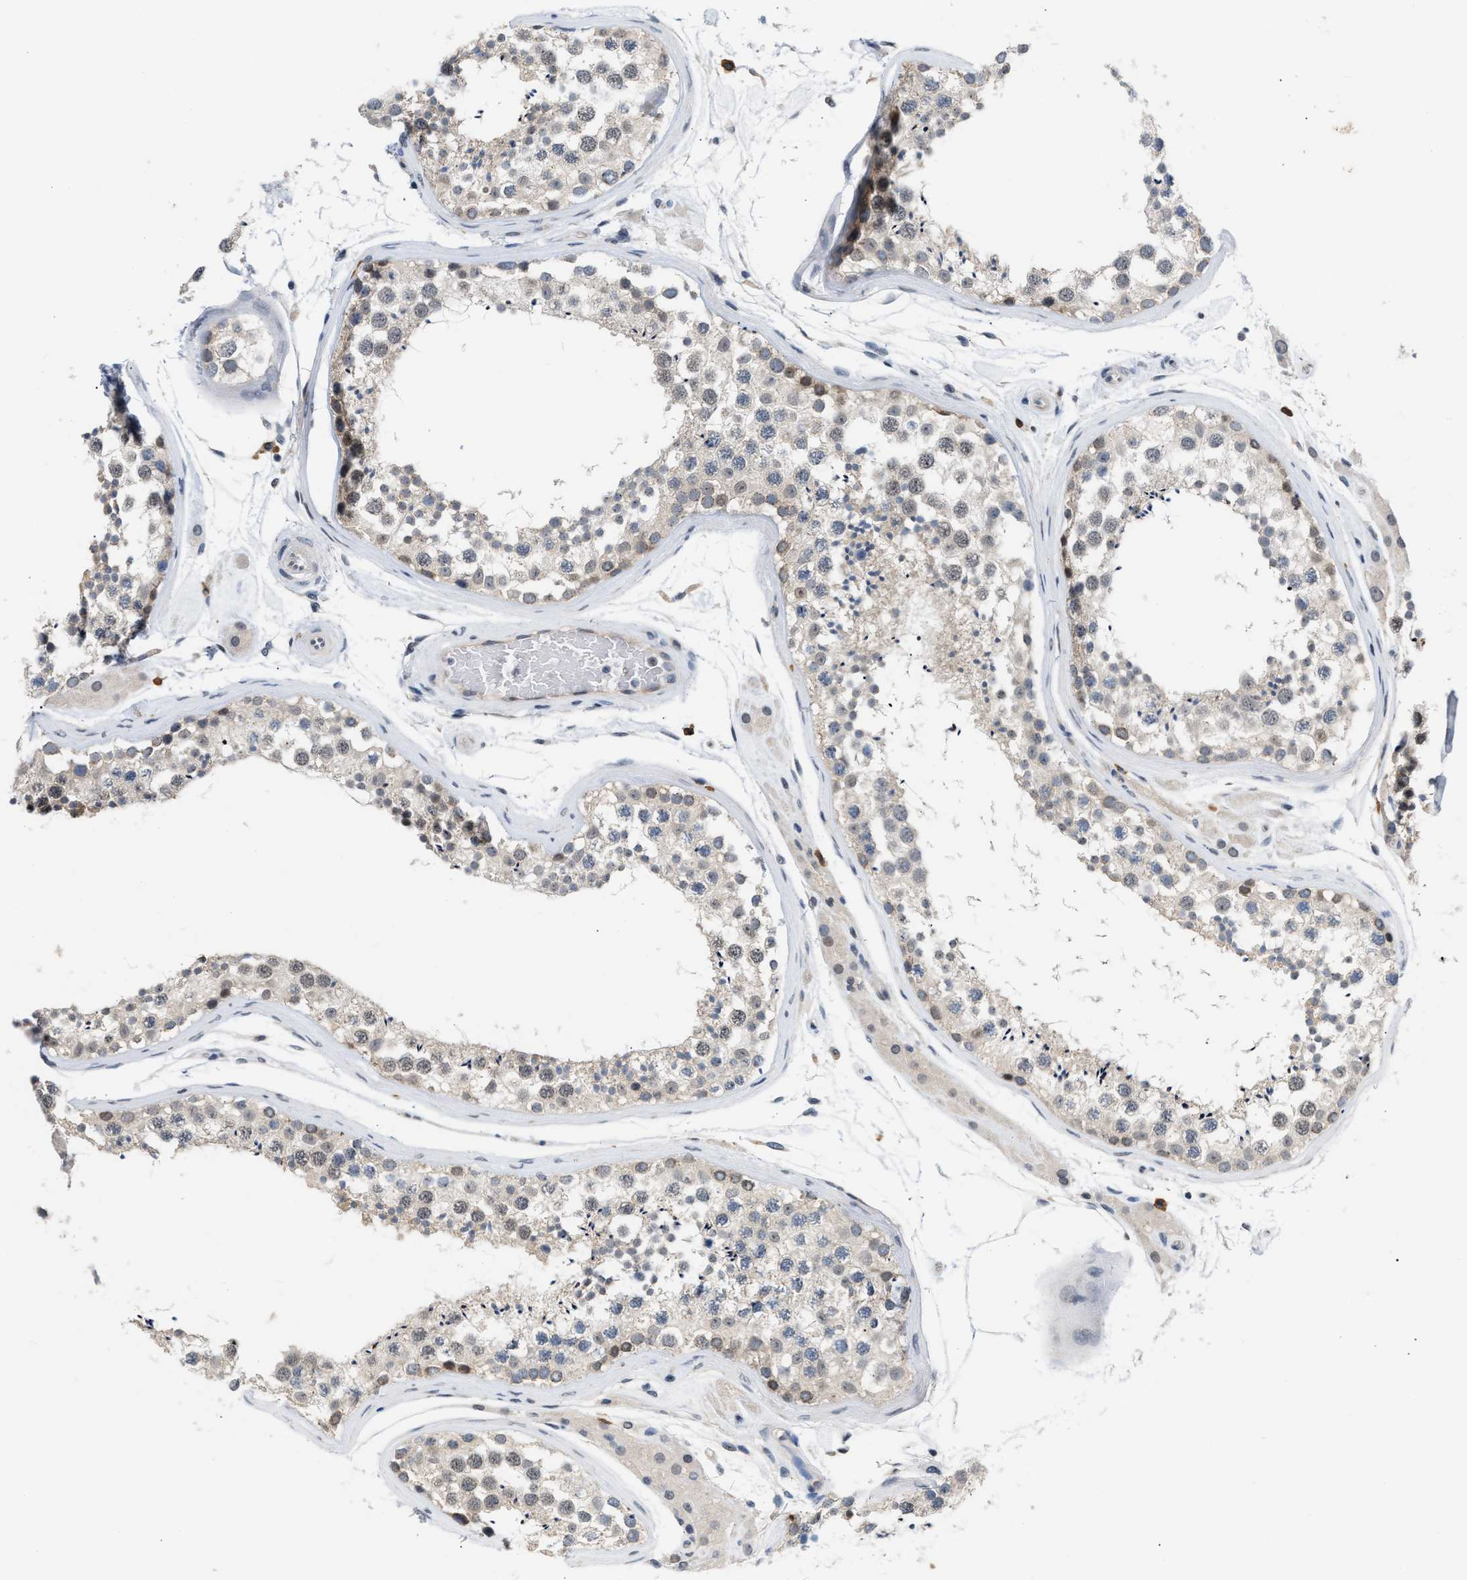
{"staining": {"intensity": "strong", "quantity": "<25%", "location": "cytoplasmic/membranous,nuclear"}, "tissue": "testis", "cell_type": "Cells in seminiferous ducts", "image_type": "normal", "snomed": [{"axis": "morphology", "description": "Normal tissue, NOS"}, {"axis": "topography", "description": "Testis"}], "caption": "Testis stained with immunohistochemistry (IHC) displays strong cytoplasmic/membranous,nuclear expression in about <25% of cells in seminiferous ducts.", "gene": "TXNRD3", "patient": {"sex": "male", "age": 46}}